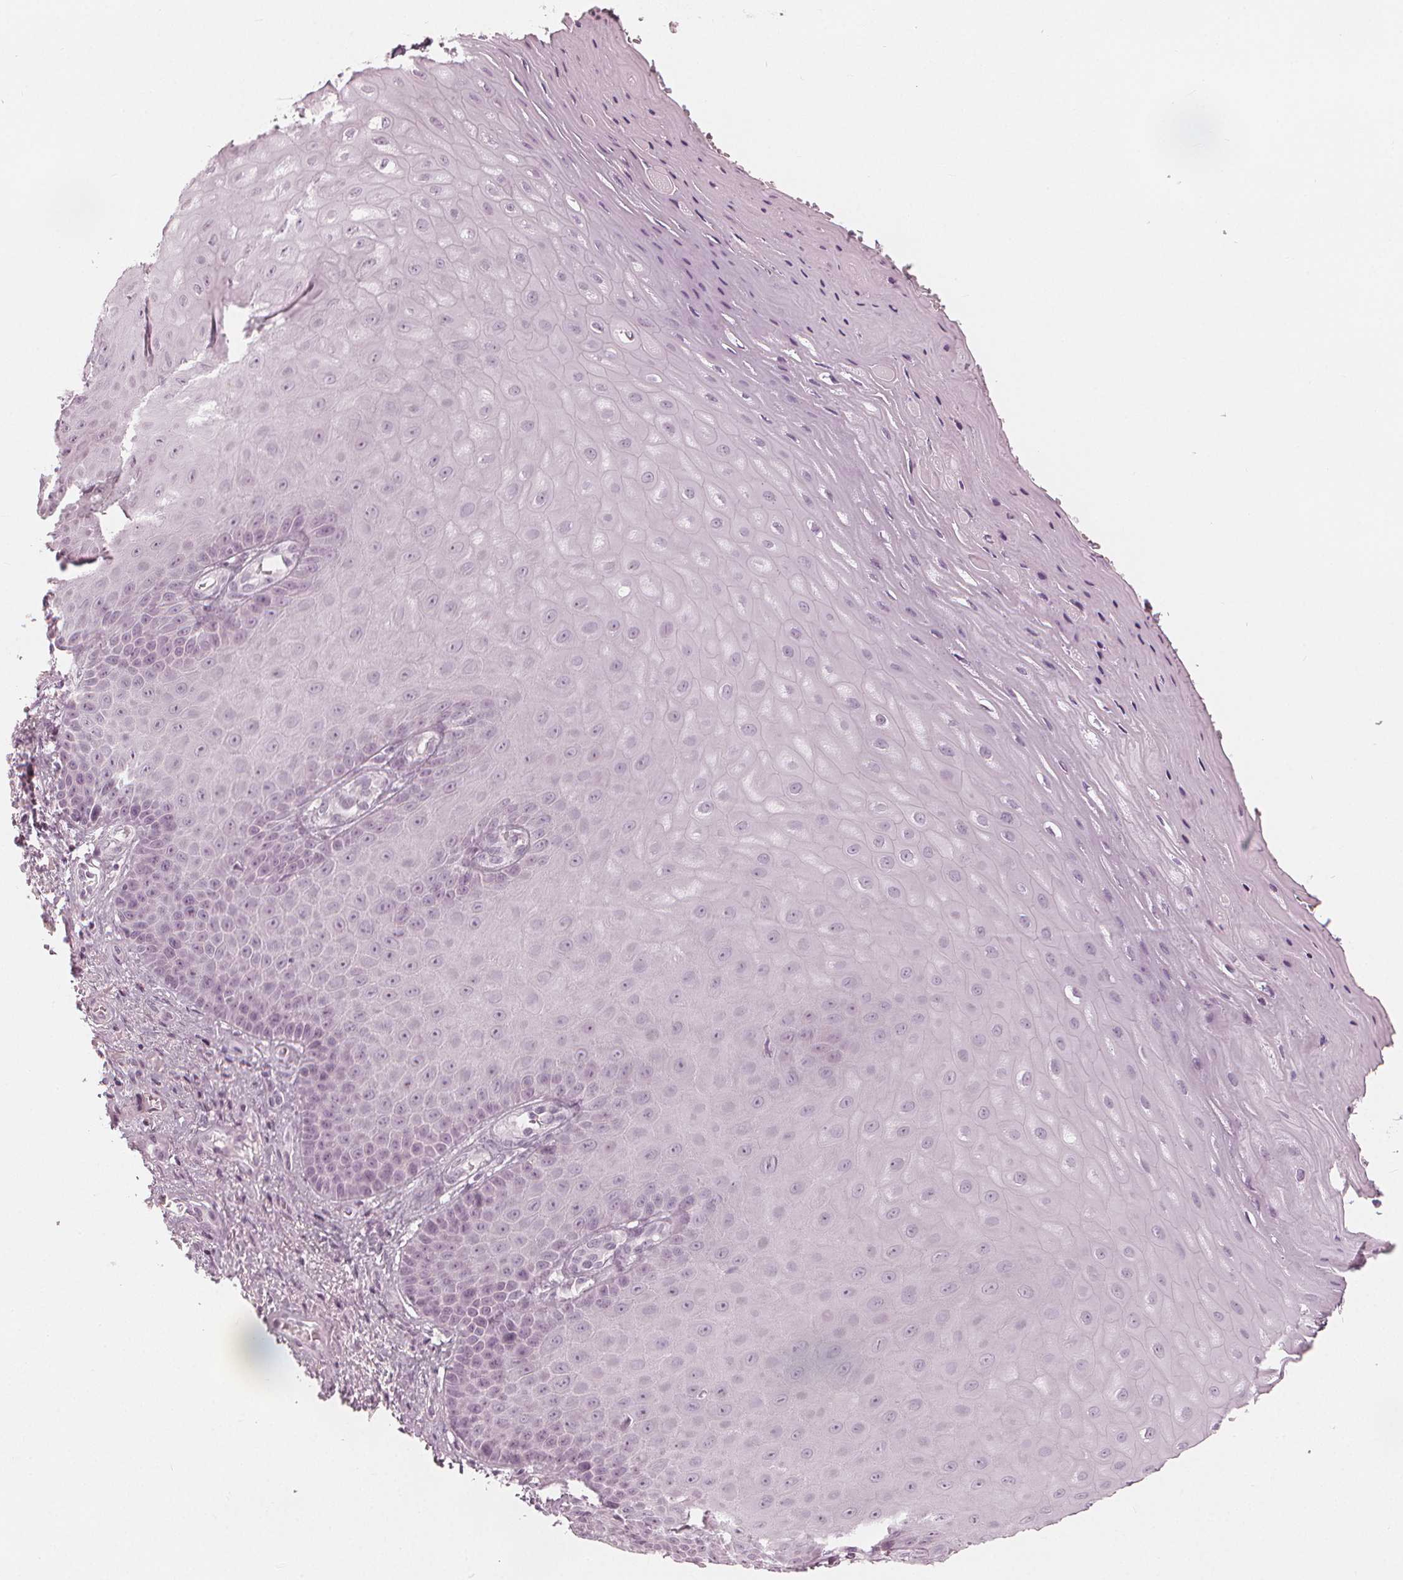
{"staining": {"intensity": "negative", "quantity": "none", "location": "none"}, "tissue": "vagina", "cell_type": "Squamous epithelial cells", "image_type": "normal", "snomed": [{"axis": "morphology", "description": "Normal tissue, NOS"}, {"axis": "topography", "description": "Vagina"}], "caption": "Image shows no significant protein positivity in squamous epithelial cells of normal vagina.", "gene": "PAEP", "patient": {"sex": "female", "age": 83}}